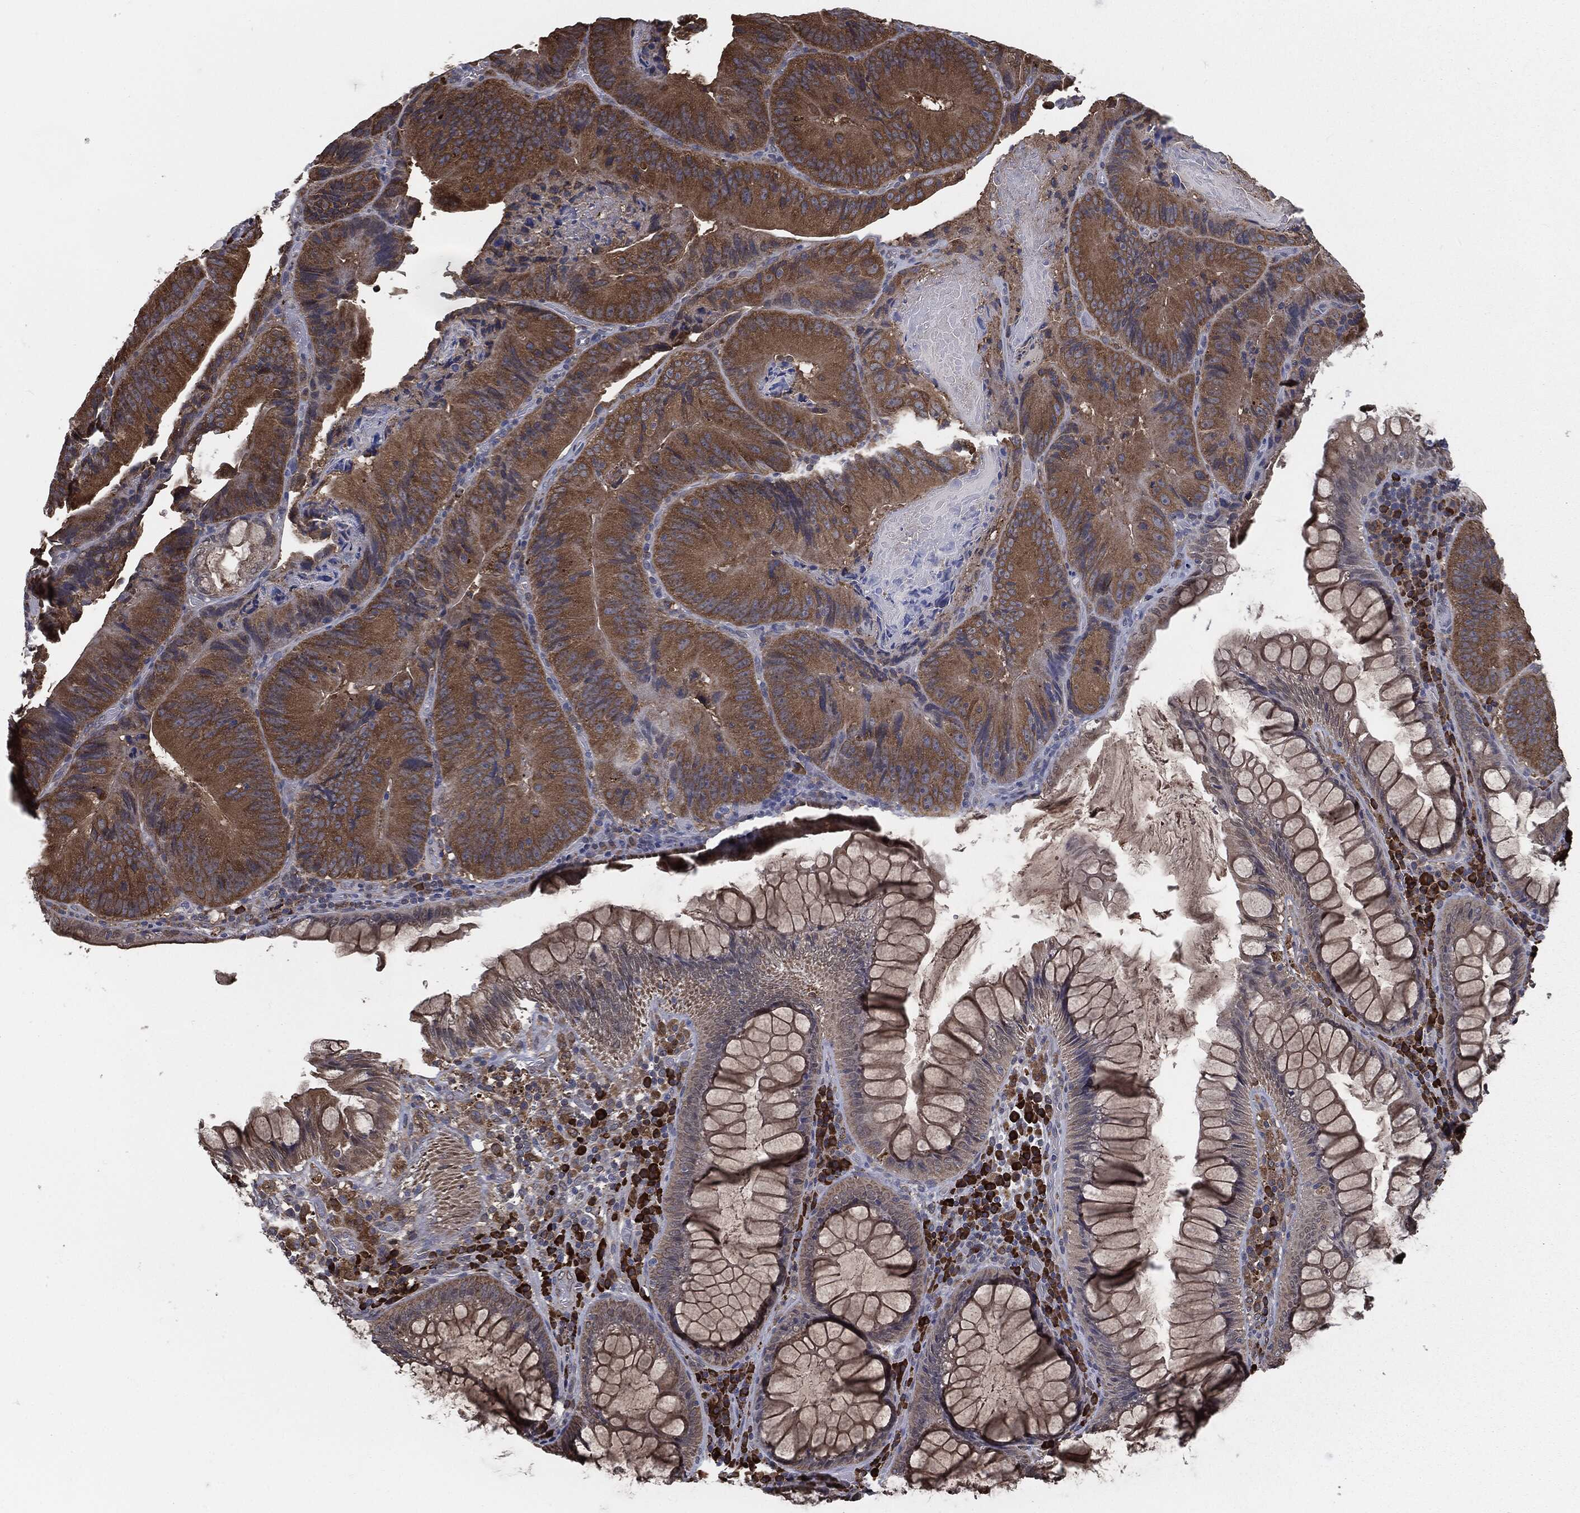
{"staining": {"intensity": "moderate", "quantity": ">75%", "location": "cytoplasmic/membranous"}, "tissue": "colorectal cancer", "cell_type": "Tumor cells", "image_type": "cancer", "snomed": [{"axis": "morphology", "description": "Adenocarcinoma, NOS"}, {"axis": "topography", "description": "Colon"}], "caption": "Colorectal cancer tissue demonstrates moderate cytoplasmic/membranous staining in approximately >75% of tumor cells", "gene": "PRDX4", "patient": {"sex": "female", "age": 86}}